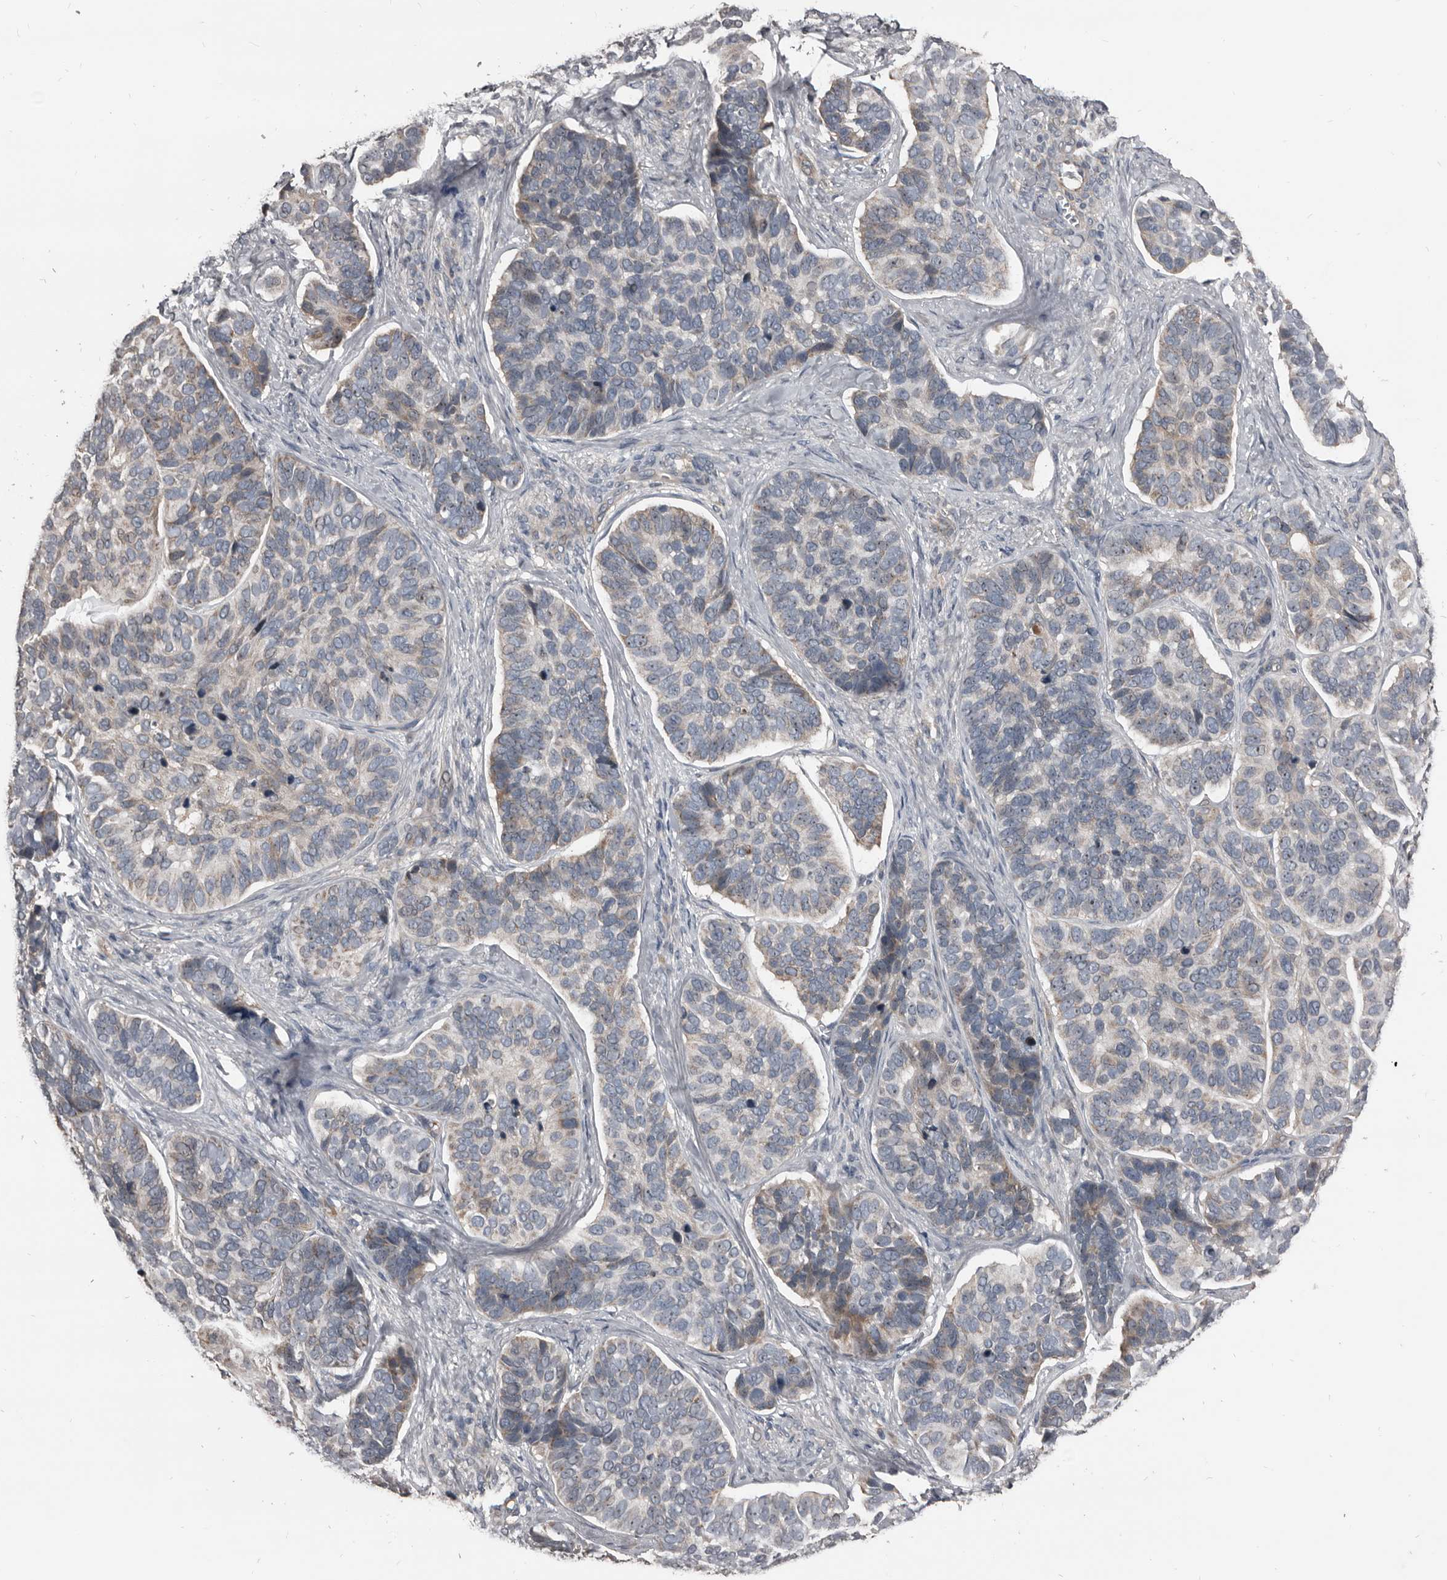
{"staining": {"intensity": "weak", "quantity": "<25%", "location": "cytoplasmic/membranous"}, "tissue": "skin cancer", "cell_type": "Tumor cells", "image_type": "cancer", "snomed": [{"axis": "morphology", "description": "Basal cell carcinoma"}, {"axis": "topography", "description": "Skin"}], "caption": "The histopathology image shows no staining of tumor cells in skin basal cell carcinoma.", "gene": "DHPS", "patient": {"sex": "male", "age": 62}}